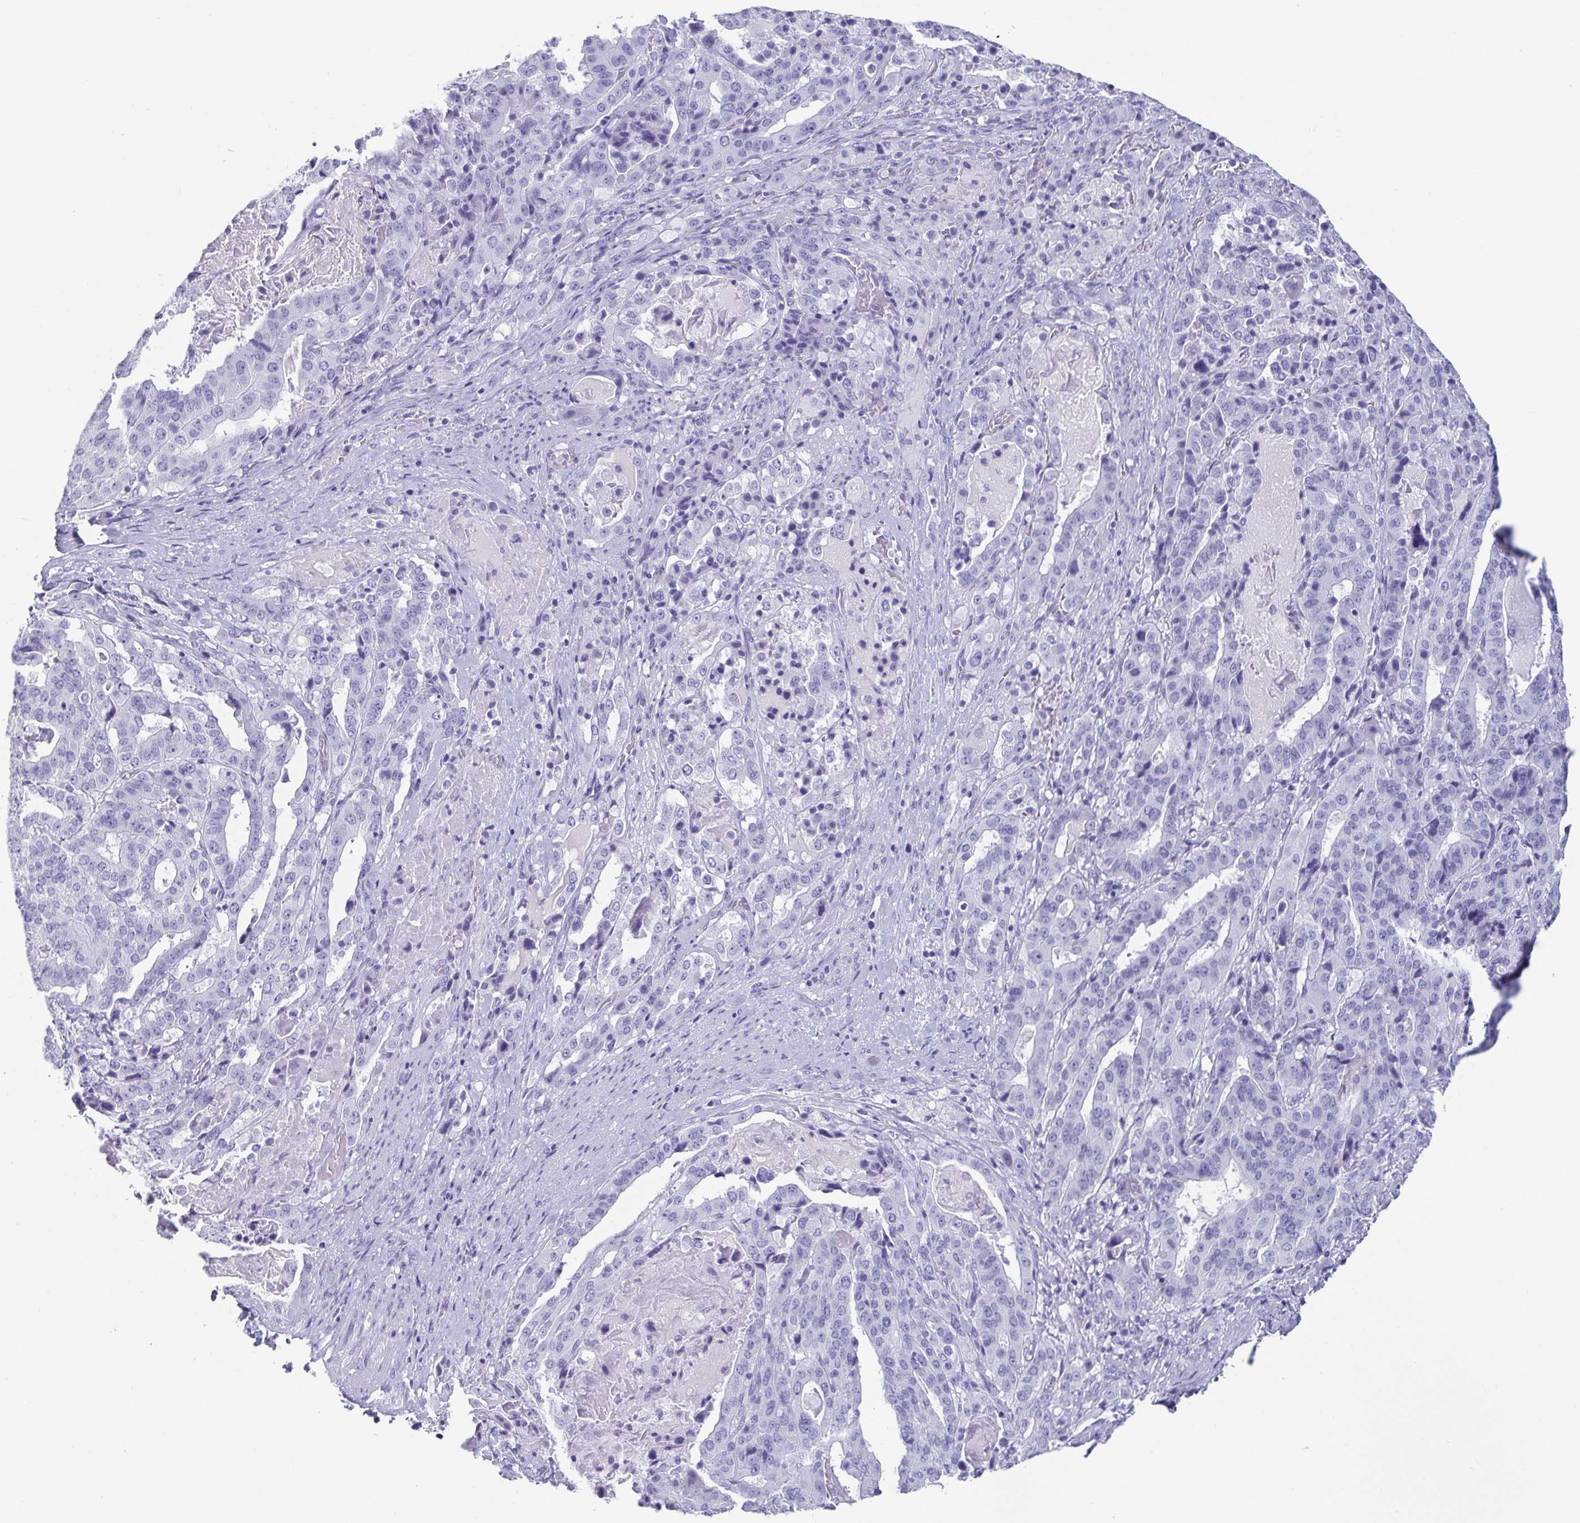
{"staining": {"intensity": "negative", "quantity": "none", "location": "none"}, "tissue": "stomach cancer", "cell_type": "Tumor cells", "image_type": "cancer", "snomed": [{"axis": "morphology", "description": "Adenocarcinoma, NOS"}, {"axis": "topography", "description": "Stomach"}], "caption": "This photomicrograph is of adenocarcinoma (stomach) stained with IHC to label a protein in brown with the nuclei are counter-stained blue. There is no staining in tumor cells. (DAB immunohistochemistry, high magnification).", "gene": "SCGN", "patient": {"sex": "male", "age": 48}}